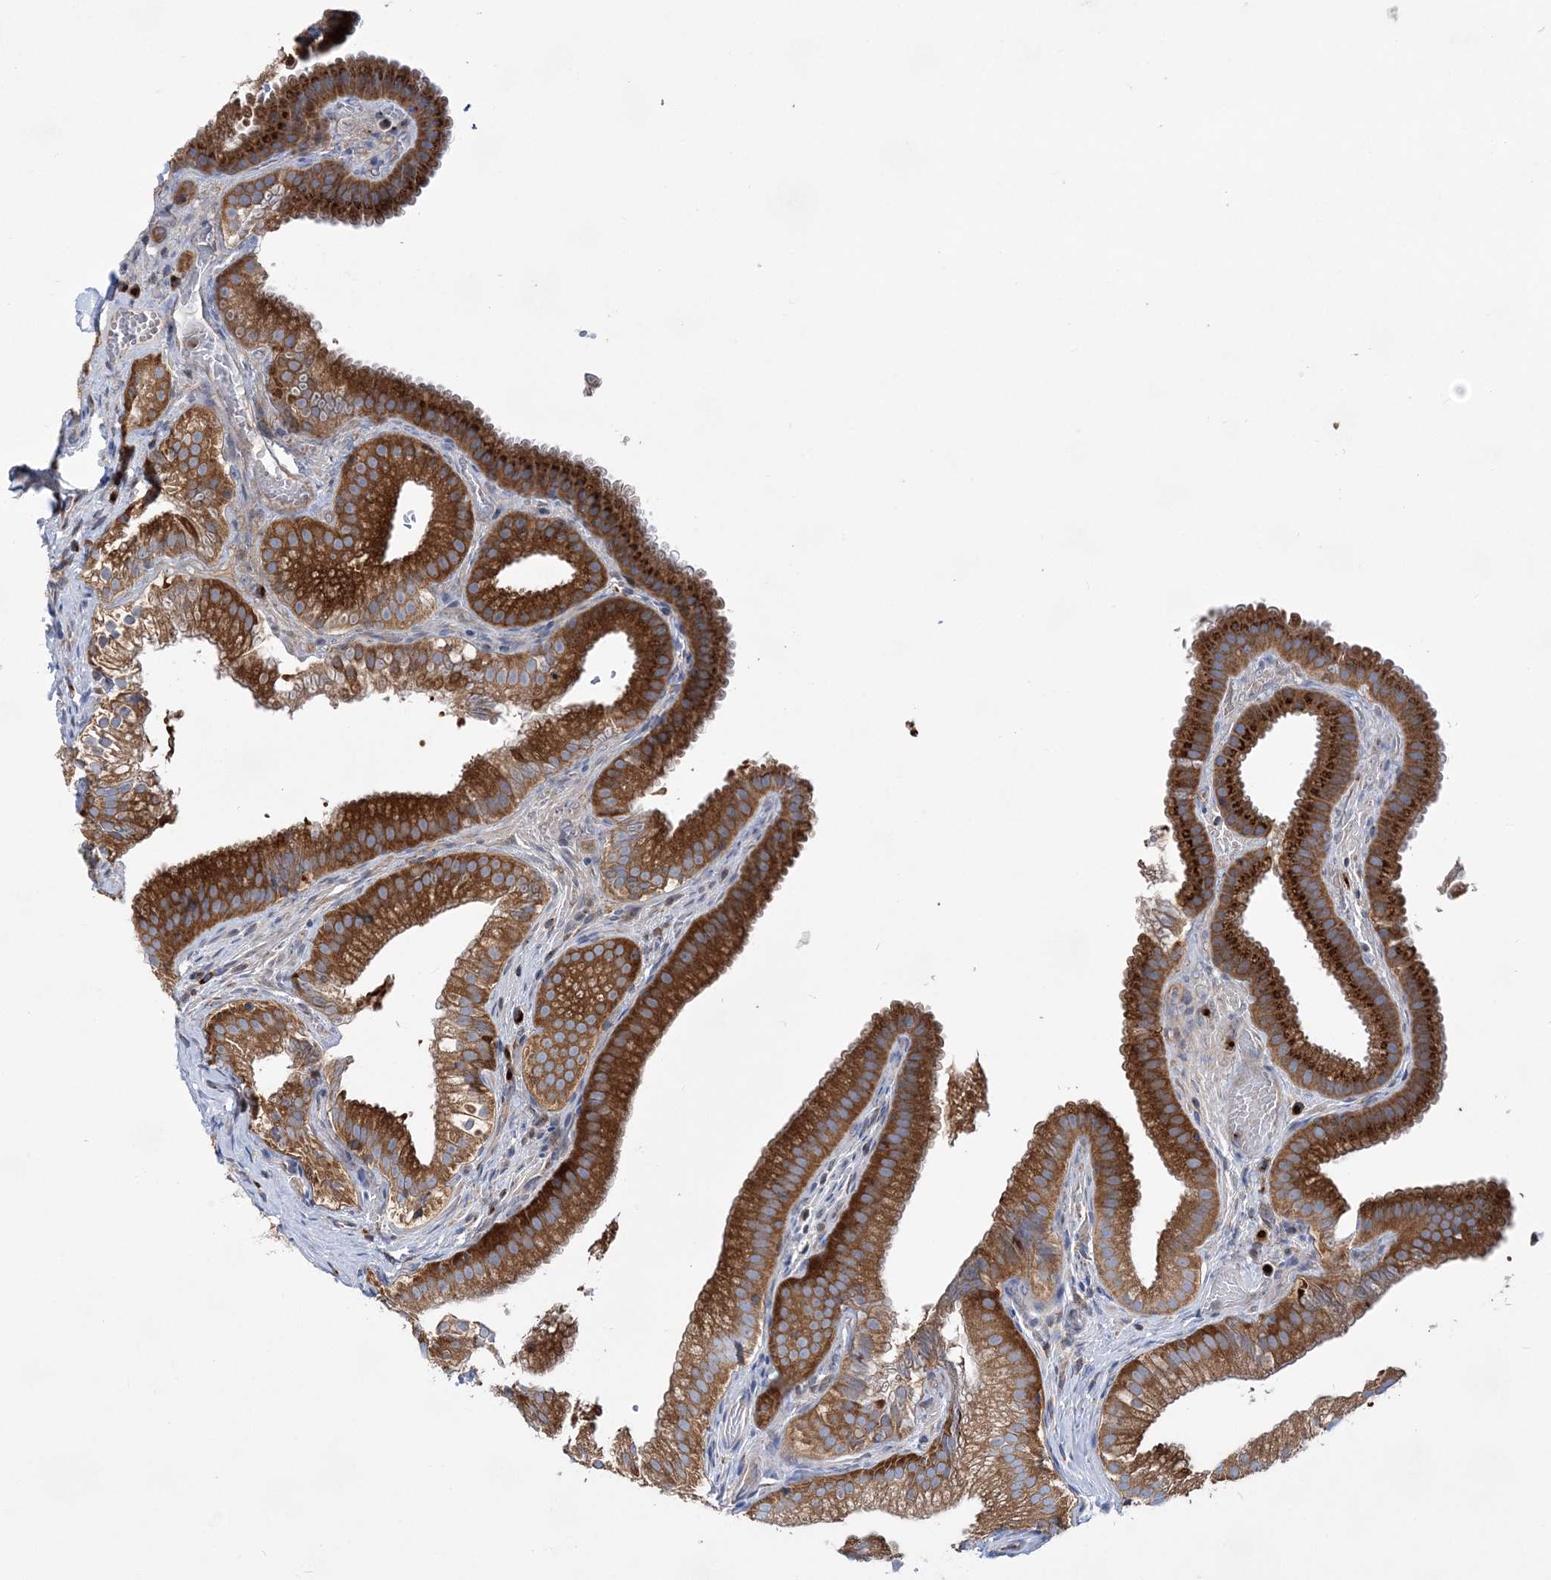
{"staining": {"intensity": "strong", "quantity": ">75%", "location": "cytoplasmic/membranous"}, "tissue": "gallbladder", "cell_type": "Glandular cells", "image_type": "normal", "snomed": [{"axis": "morphology", "description": "Normal tissue, NOS"}, {"axis": "topography", "description": "Gallbladder"}], "caption": "Protein expression analysis of normal gallbladder displays strong cytoplasmic/membranous expression in about >75% of glandular cells. Nuclei are stained in blue.", "gene": "COPB2", "patient": {"sex": "female", "age": 30}}